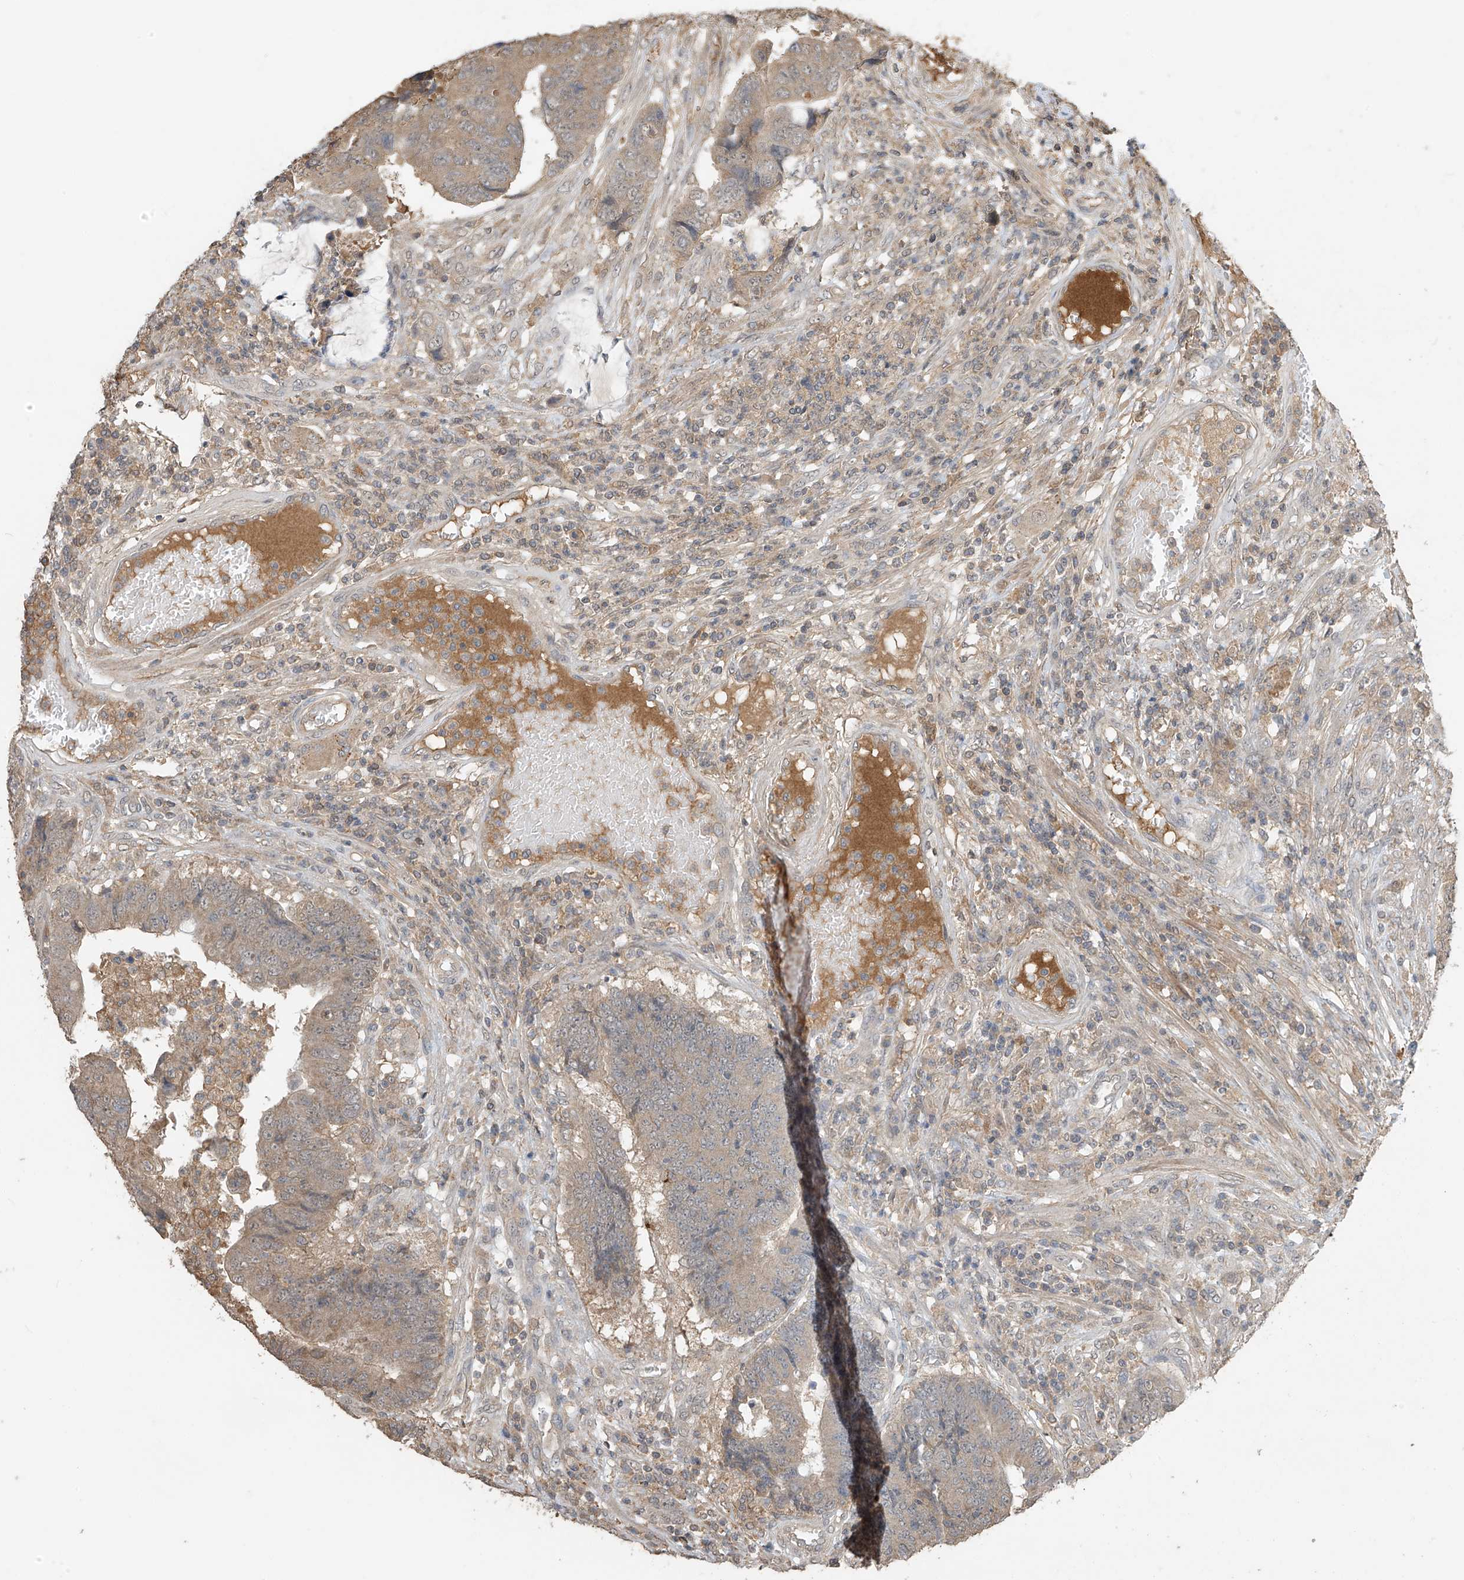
{"staining": {"intensity": "moderate", "quantity": ">75%", "location": "cytoplasmic/membranous"}, "tissue": "colorectal cancer", "cell_type": "Tumor cells", "image_type": "cancer", "snomed": [{"axis": "morphology", "description": "Adenocarcinoma, NOS"}, {"axis": "topography", "description": "Rectum"}], "caption": "Brown immunohistochemical staining in human adenocarcinoma (colorectal) demonstrates moderate cytoplasmic/membranous positivity in approximately >75% of tumor cells. The protein of interest is shown in brown color, while the nuclei are stained blue.", "gene": "SLFN14", "patient": {"sex": "male", "age": 84}}